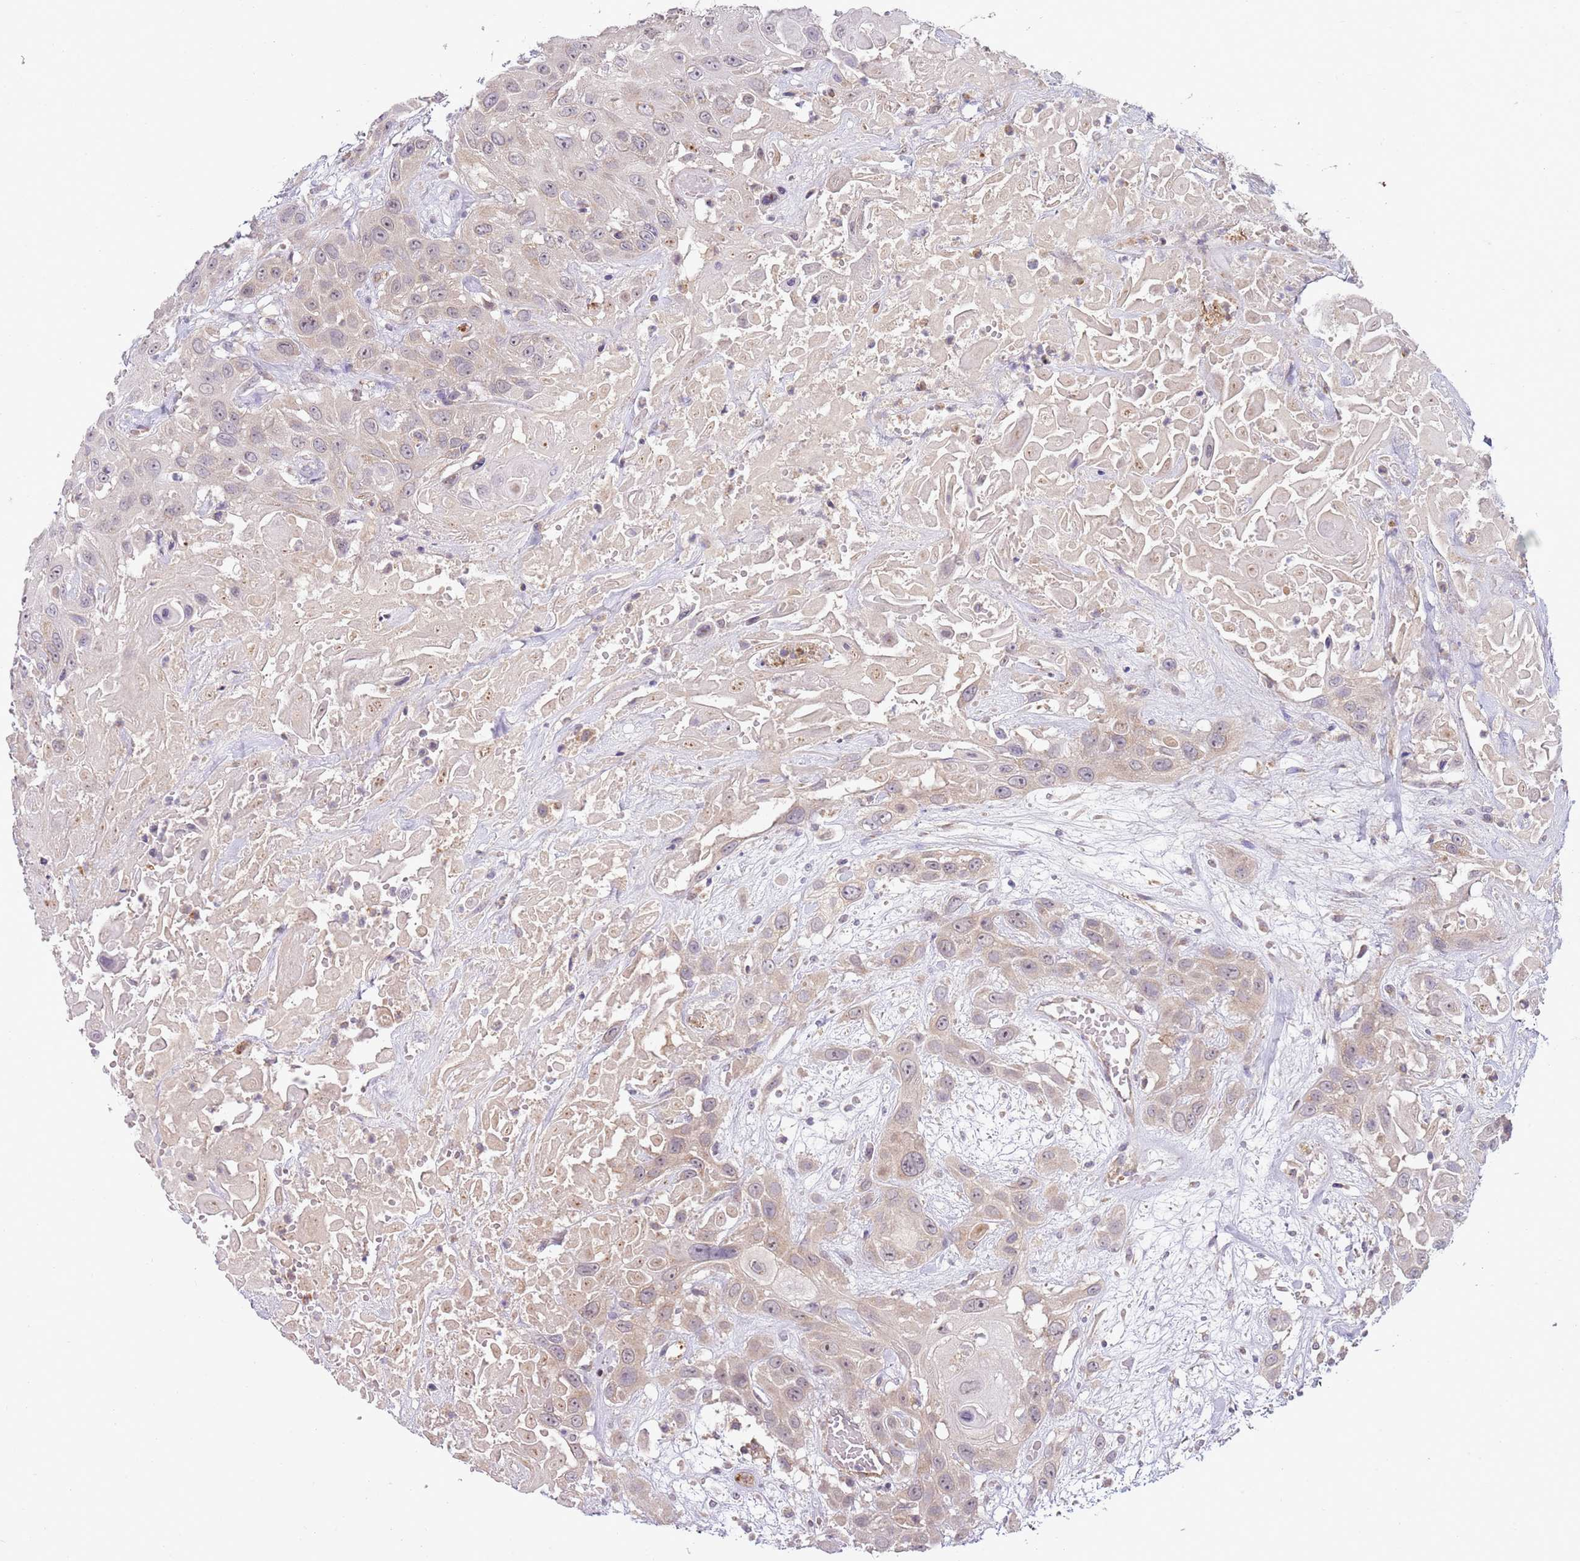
{"staining": {"intensity": "negative", "quantity": "none", "location": "none"}, "tissue": "head and neck cancer", "cell_type": "Tumor cells", "image_type": "cancer", "snomed": [{"axis": "morphology", "description": "Squamous cell carcinoma, NOS"}, {"axis": "topography", "description": "Head-Neck"}], "caption": "High power microscopy histopathology image of an IHC micrograph of head and neck cancer, revealing no significant positivity in tumor cells. (Immunohistochemistry (ihc), brightfield microscopy, high magnification).", "gene": "SKOR2", "patient": {"sex": "male", "age": 81}}